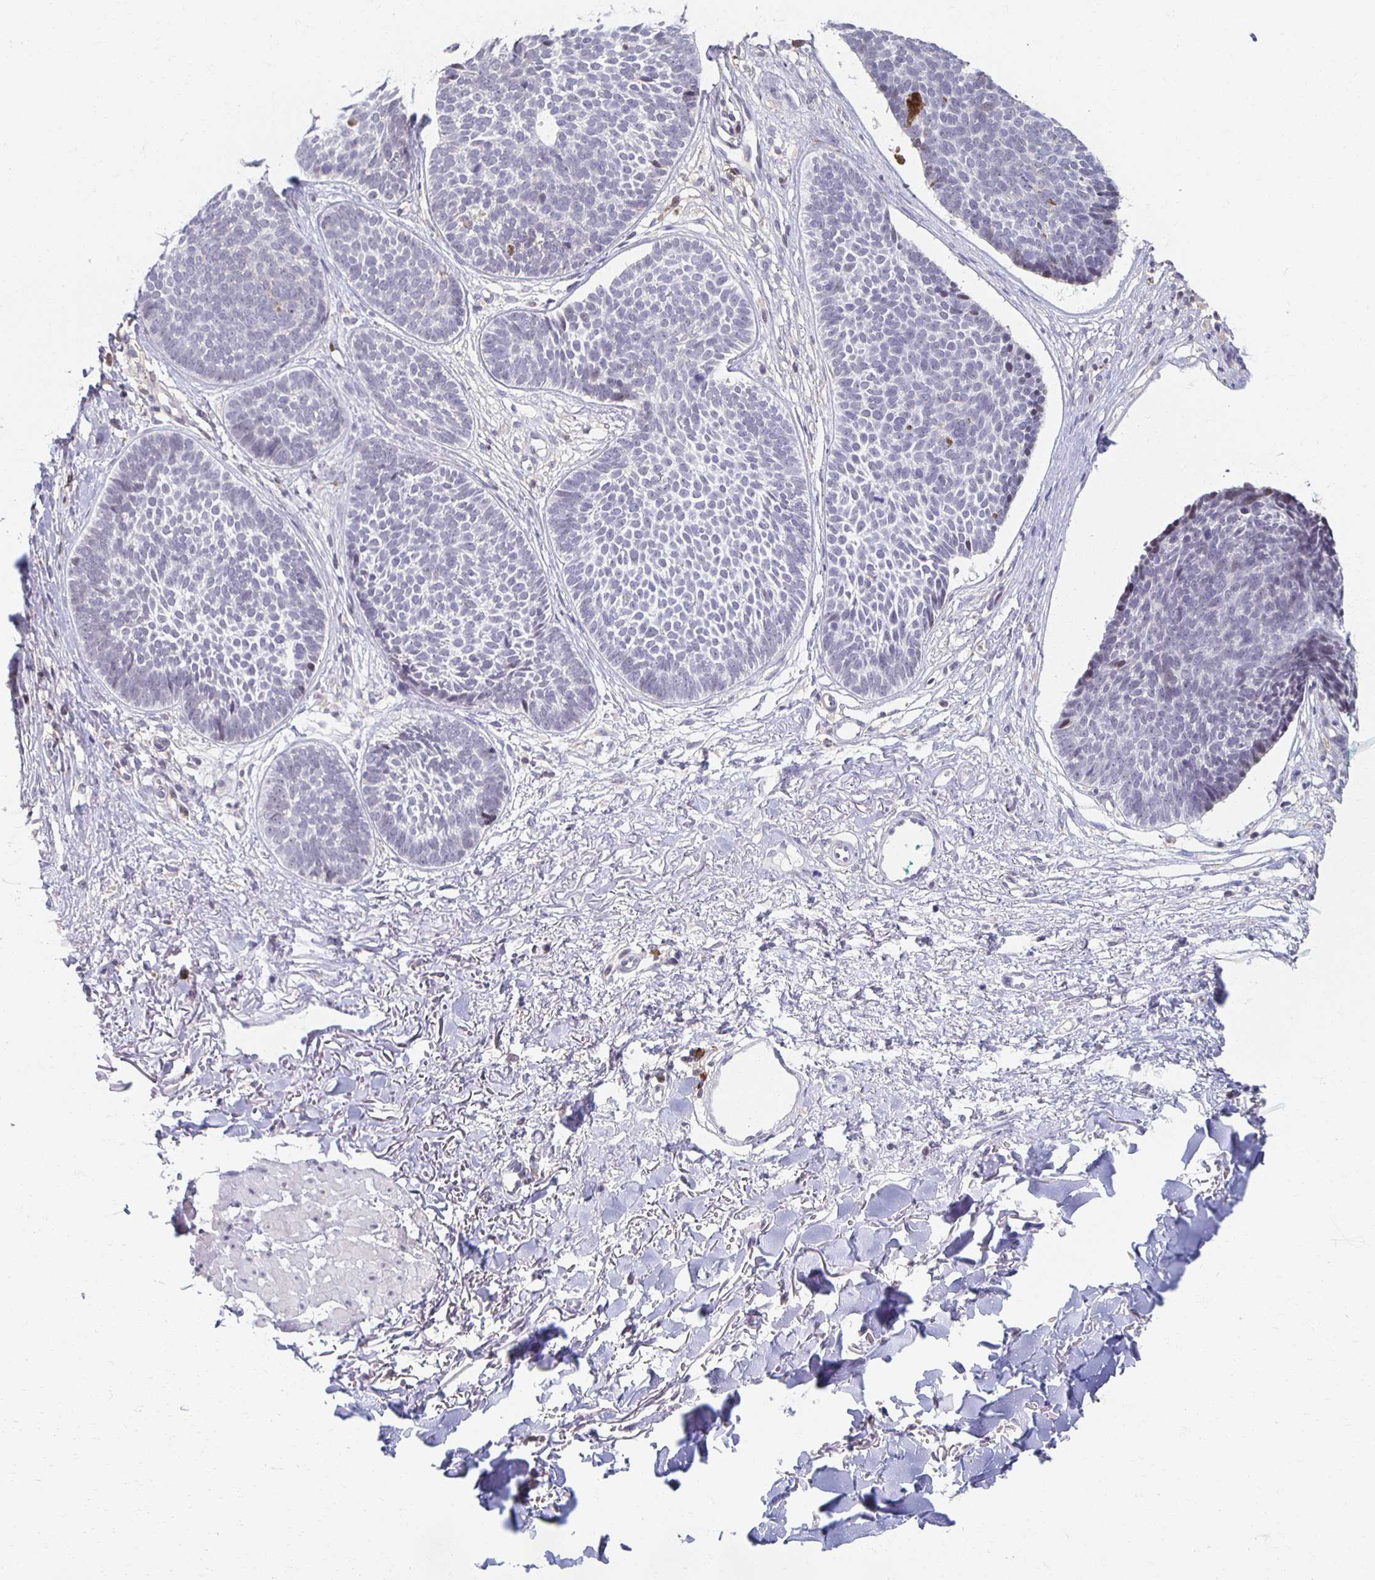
{"staining": {"intensity": "negative", "quantity": "none", "location": "none"}, "tissue": "skin cancer", "cell_type": "Tumor cells", "image_type": "cancer", "snomed": [{"axis": "morphology", "description": "Basal cell carcinoma"}, {"axis": "topography", "description": "Skin"}, {"axis": "topography", "description": "Skin of neck"}, {"axis": "topography", "description": "Skin of shoulder"}, {"axis": "topography", "description": "Skin of back"}], "caption": "The immunohistochemistry (IHC) image has no significant positivity in tumor cells of skin basal cell carcinoma tissue.", "gene": "ZNF692", "patient": {"sex": "male", "age": 80}}